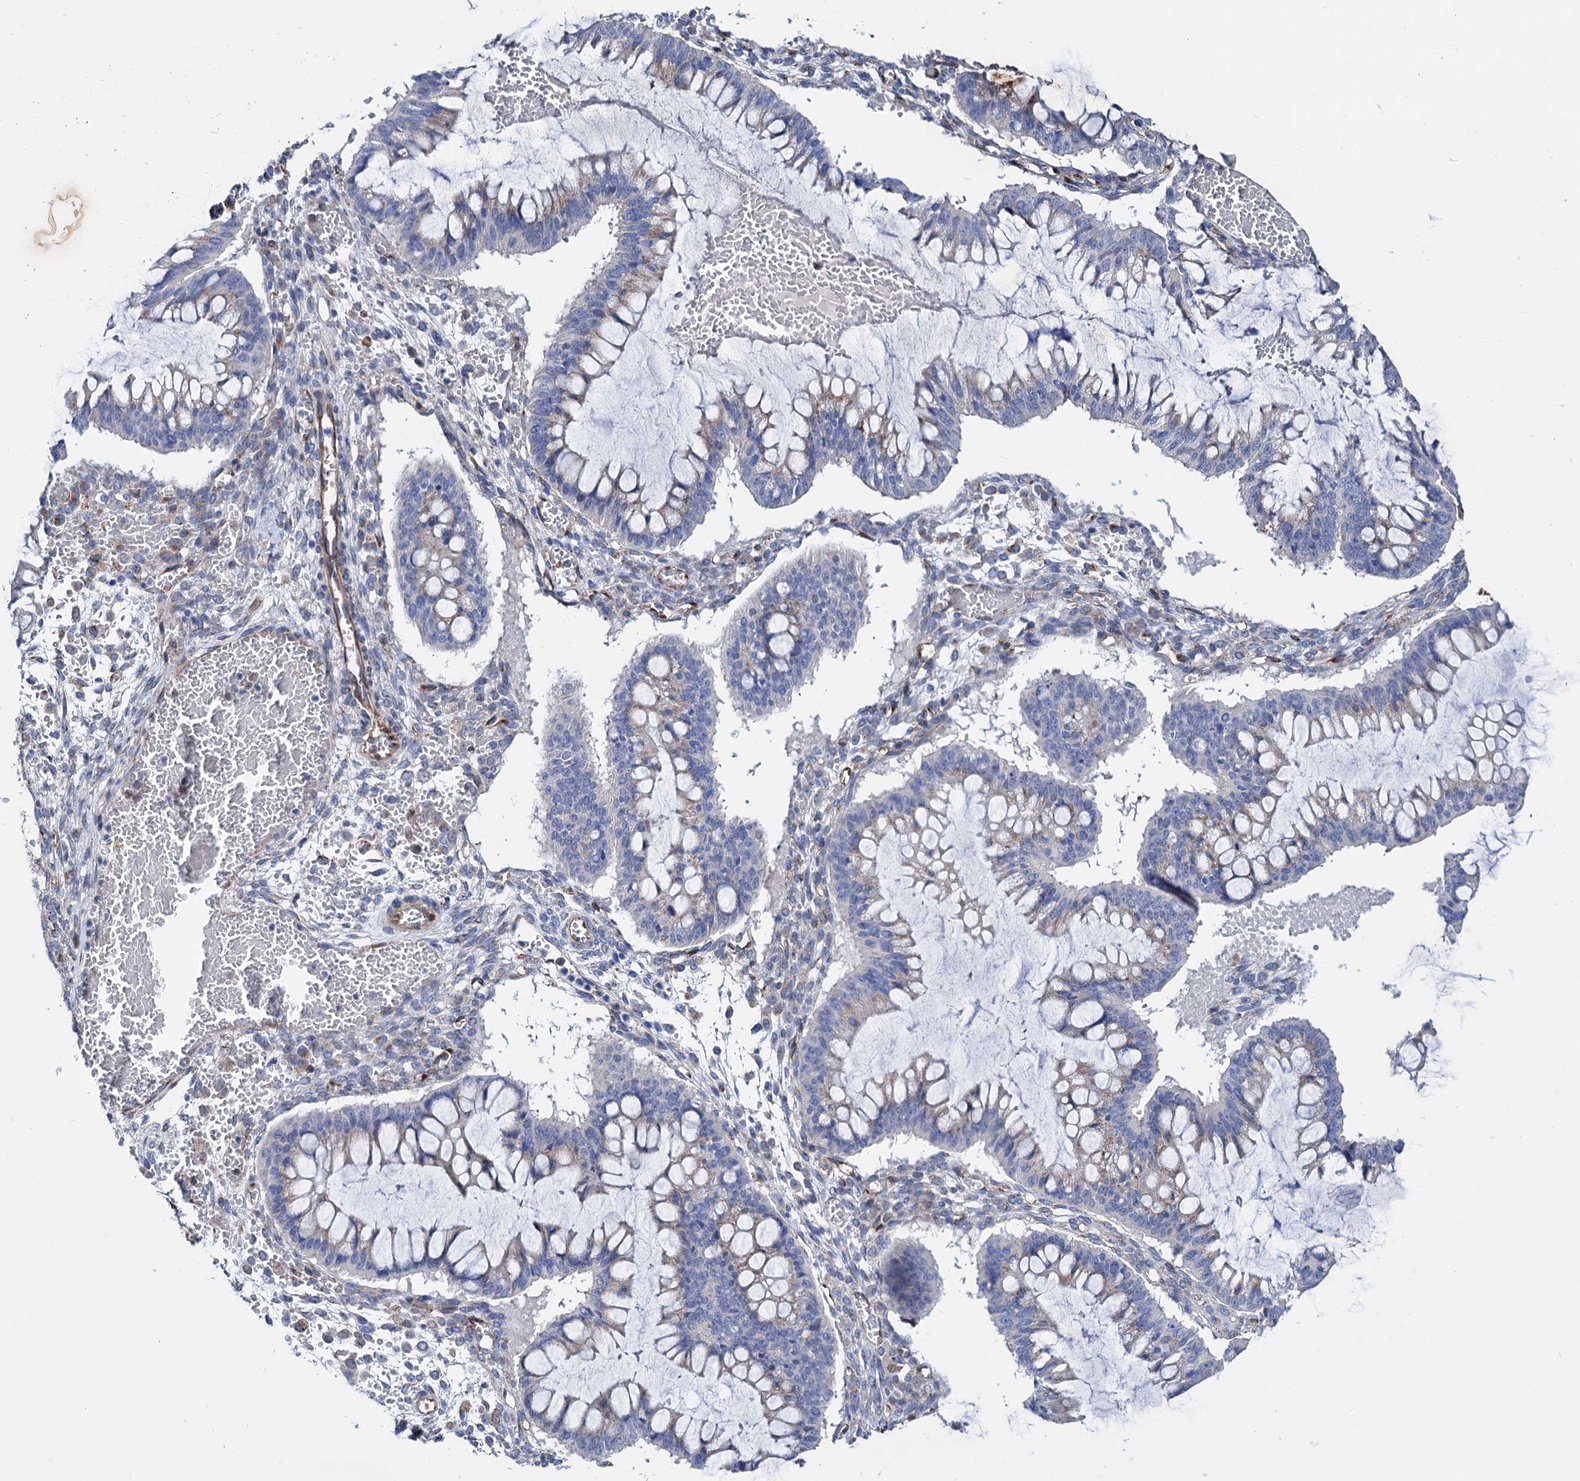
{"staining": {"intensity": "negative", "quantity": "none", "location": "none"}, "tissue": "ovarian cancer", "cell_type": "Tumor cells", "image_type": "cancer", "snomed": [{"axis": "morphology", "description": "Cystadenocarcinoma, mucinous, NOS"}, {"axis": "topography", "description": "Ovary"}], "caption": "Immunohistochemistry of ovarian cancer displays no staining in tumor cells.", "gene": "SCPEP1", "patient": {"sex": "female", "age": 73}}